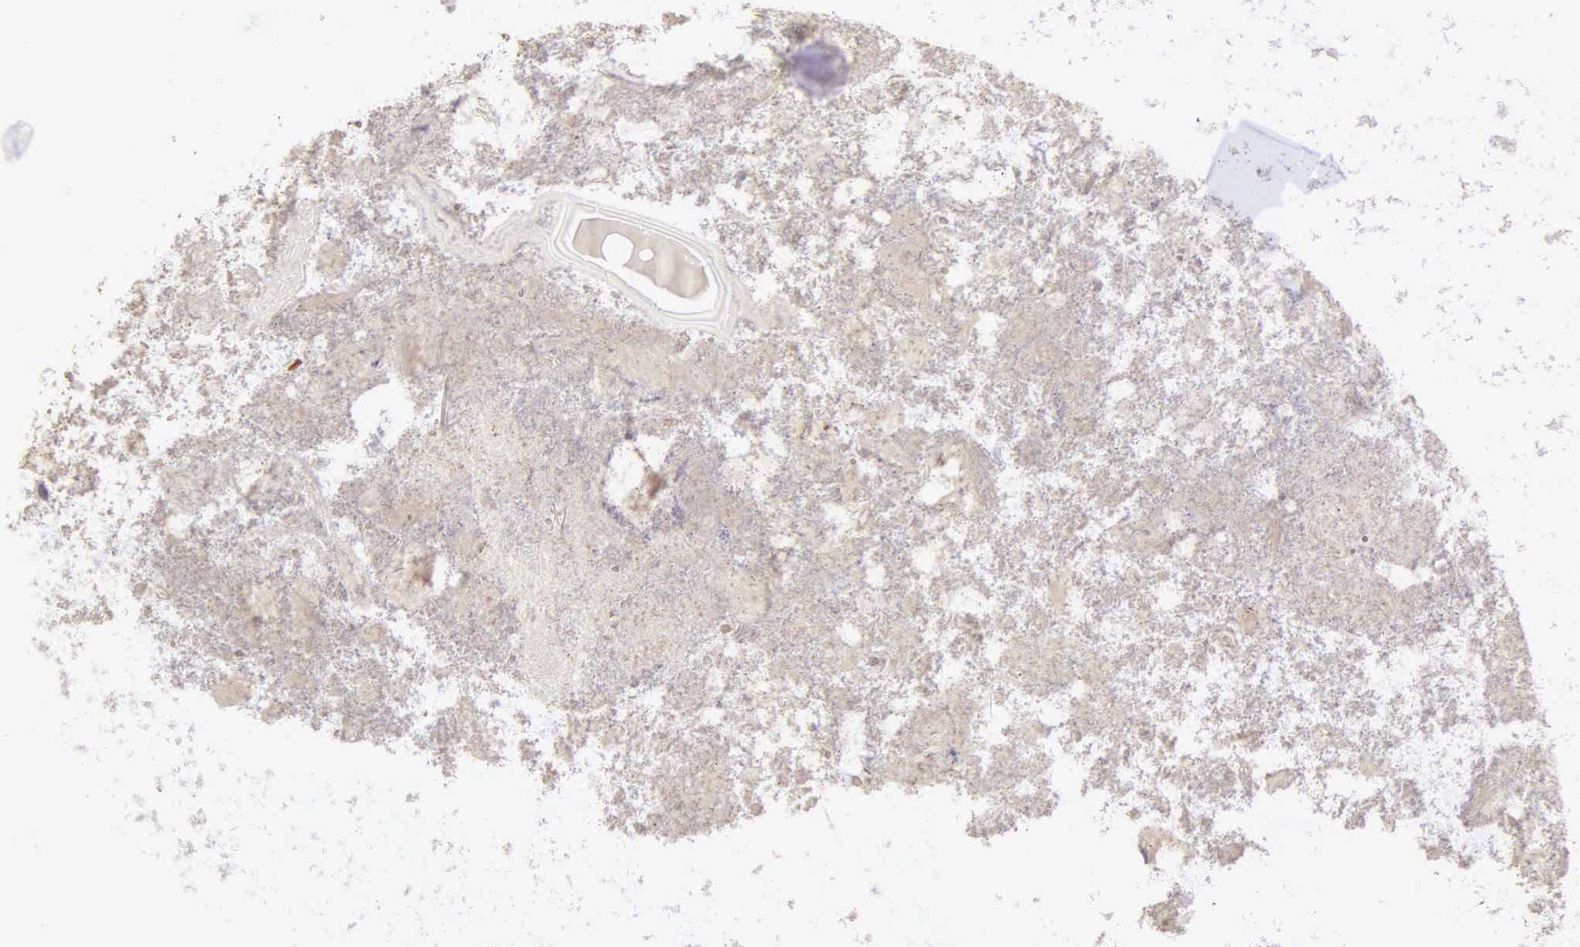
{"staining": {"intensity": "negative", "quantity": "none", "location": "none"}, "tissue": "appendix", "cell_type": "Glandular cells", "image_type": "normal", "snomed": [{"axis": "morphology", "description": "Normal tissue, NOS"}, {"axis": "topography", "description": "Appendix"}], "caption": "This micrograph is of normal appendix stained with immunohistochemistry (IHC) to label a protein in brown with the nuclei are counter-stained blue. There is no positivity in glandular cells.", "gene": "BID", "patient": {"sex": "female", "age": 82}}